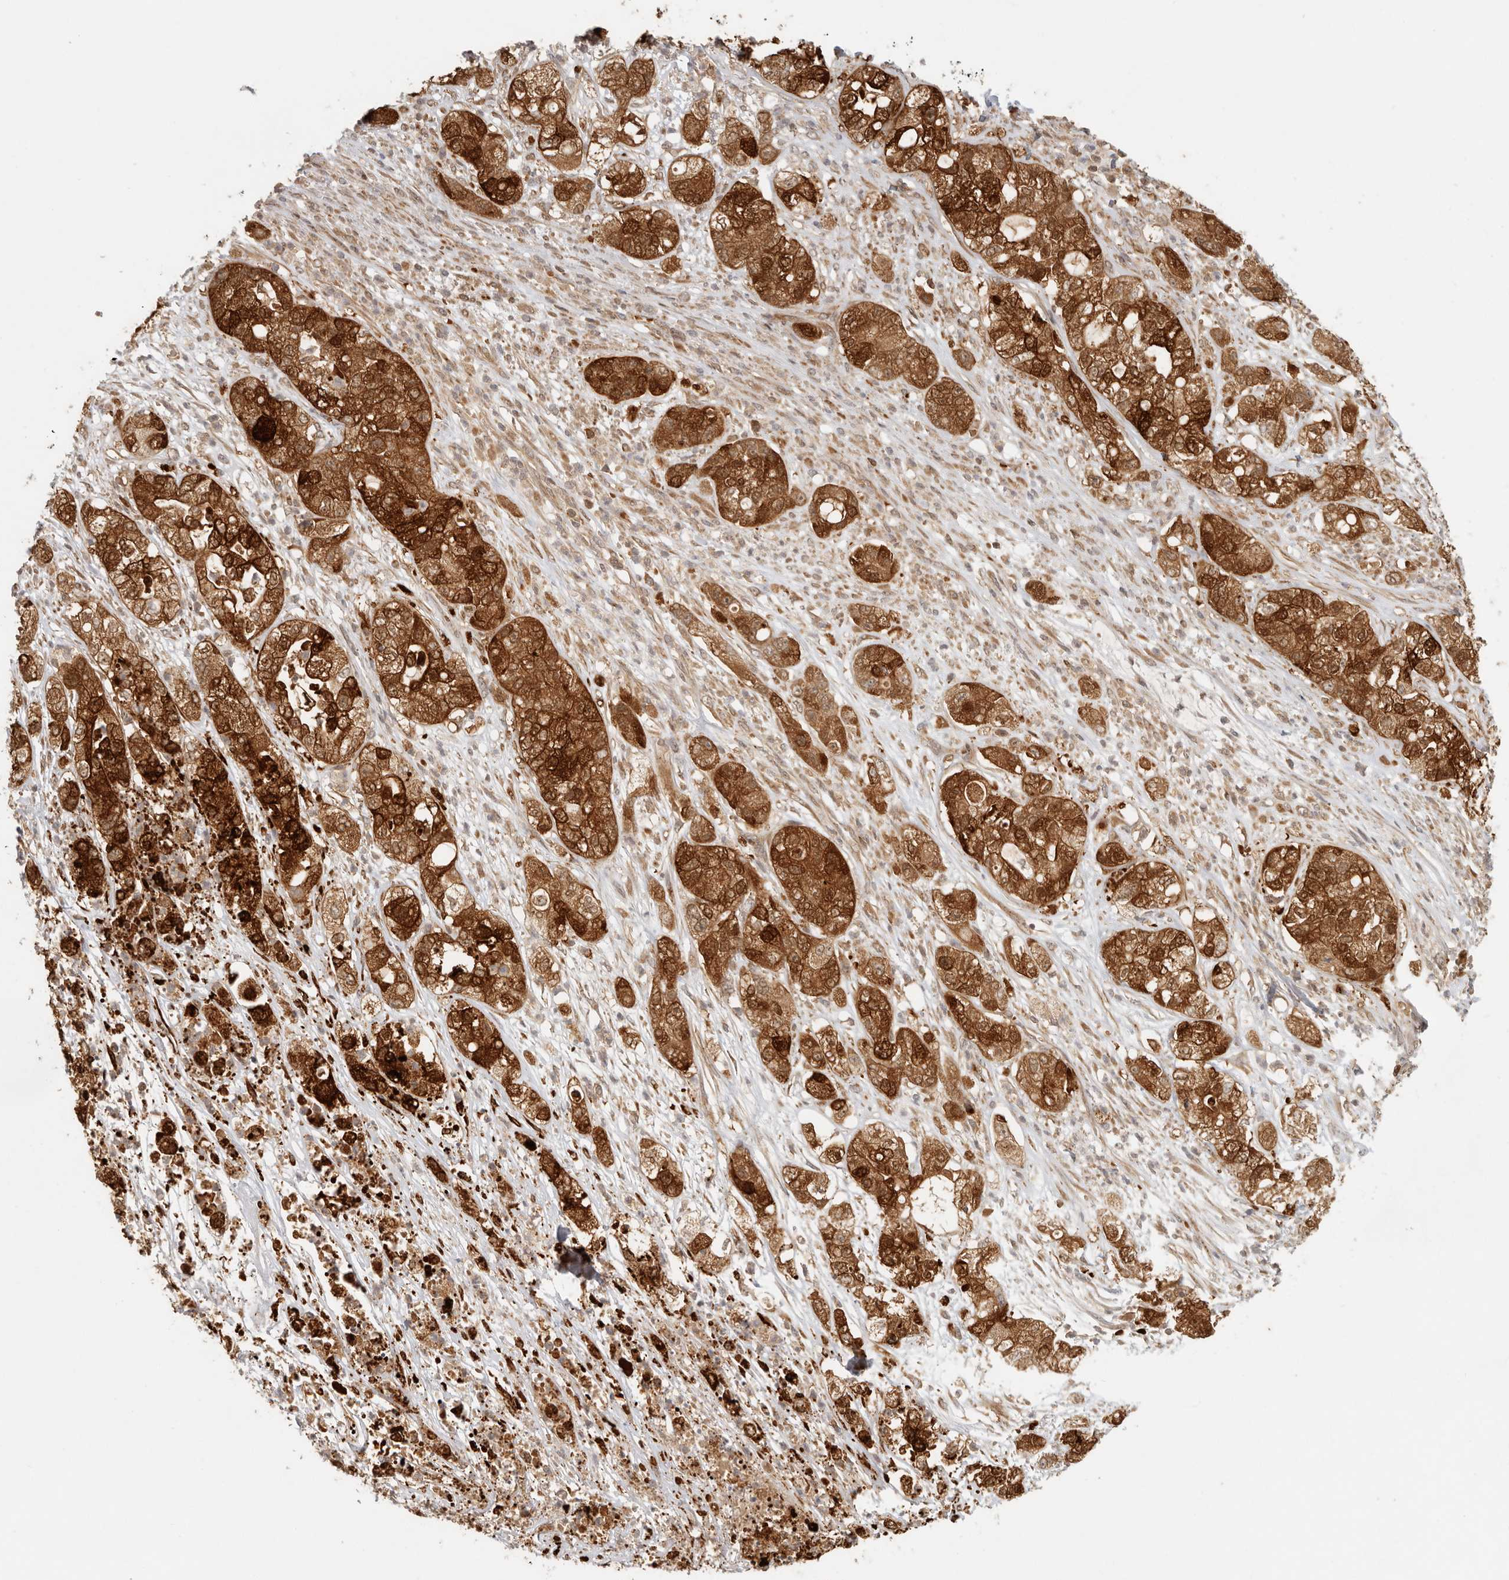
{"staining": {"intensity": "strong", "quantity": ">75%", "location": "cytoplasmic/membranous,nuclear"}, "tissue": "pancreatic cancer", "cell_type": "Tumor cells", "image_type": "cancer", "snomed": [{"axis": "morphology", "description": "Adenocarcinoma, NOS"}, {"axis": "topography", "description": "Pancreas"}], "caption": "Tumor cells exhibit high levels of strong cytoplasmic/membranous and nuclear expression in approximately >75% of cells in human pancreatic cancer (adenocarcinoma).", "gene": "AHDC1", "patient": {"sex": "female", "age": 78}}